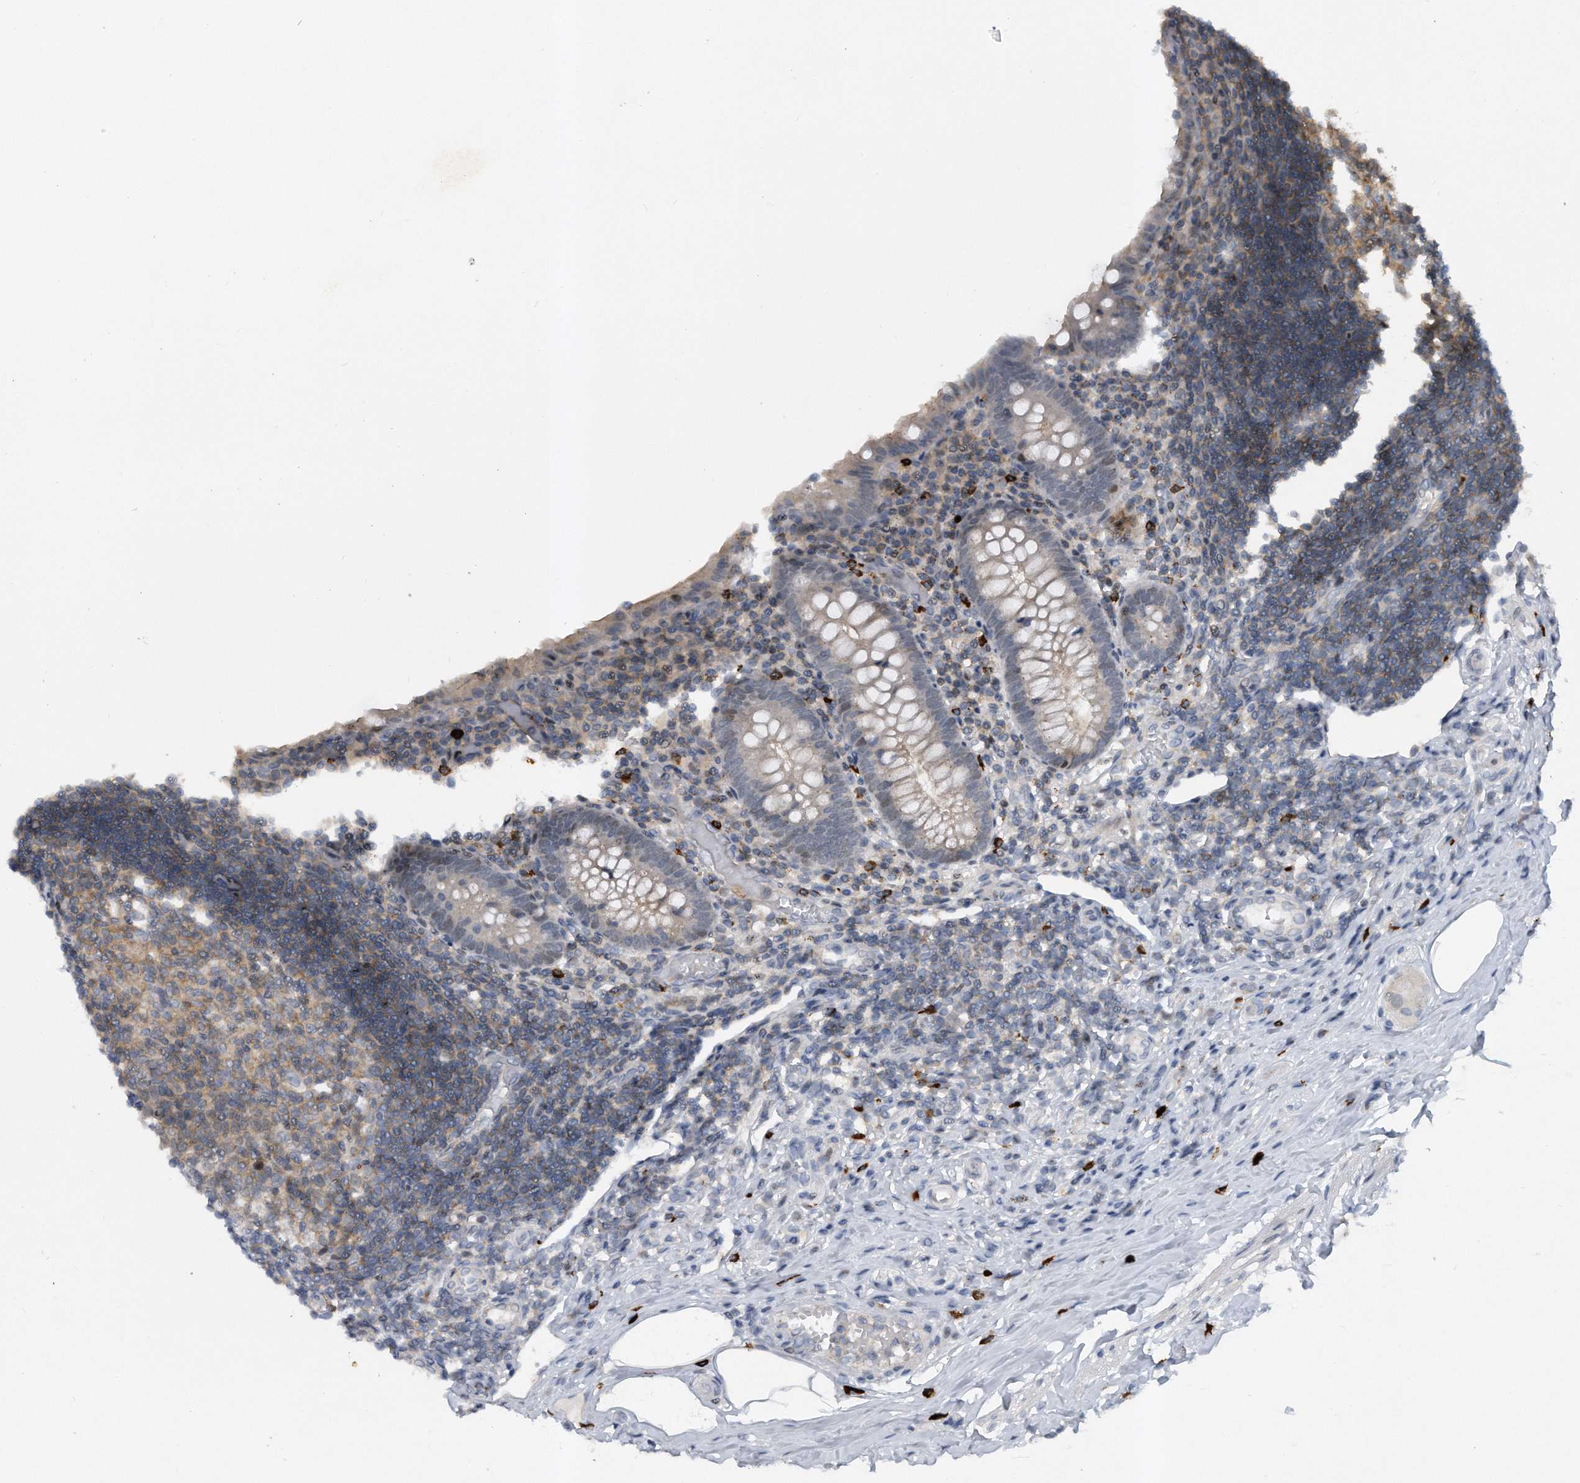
{"staining": {"intensity": "weak", "quantity": "<25%", "location": "cytoplasmic/membranous"}, "tissue": "appendix", "cell_type": "Glandular cells", "image_type": "normal", "snomed": [{"axis": "morphology", "description": "Normal tissue, NOS"}, {"axis": "topography", "description": "Appendix"}], "caption": "High magnification brightfield microscopy of unremarkable appendix stained with DAB (brown) and counterstained with hematoxylin (blue): glandular cells show no significant staining. Brightfield microscopy of immunohistochemistry stained with DAB (3,3'-diaminobenzidine) (brown) and hematoxylin (blue), captured at high magnification.", "gene": "PGBD2", "patient": {"sex": "female", "age": 17}}